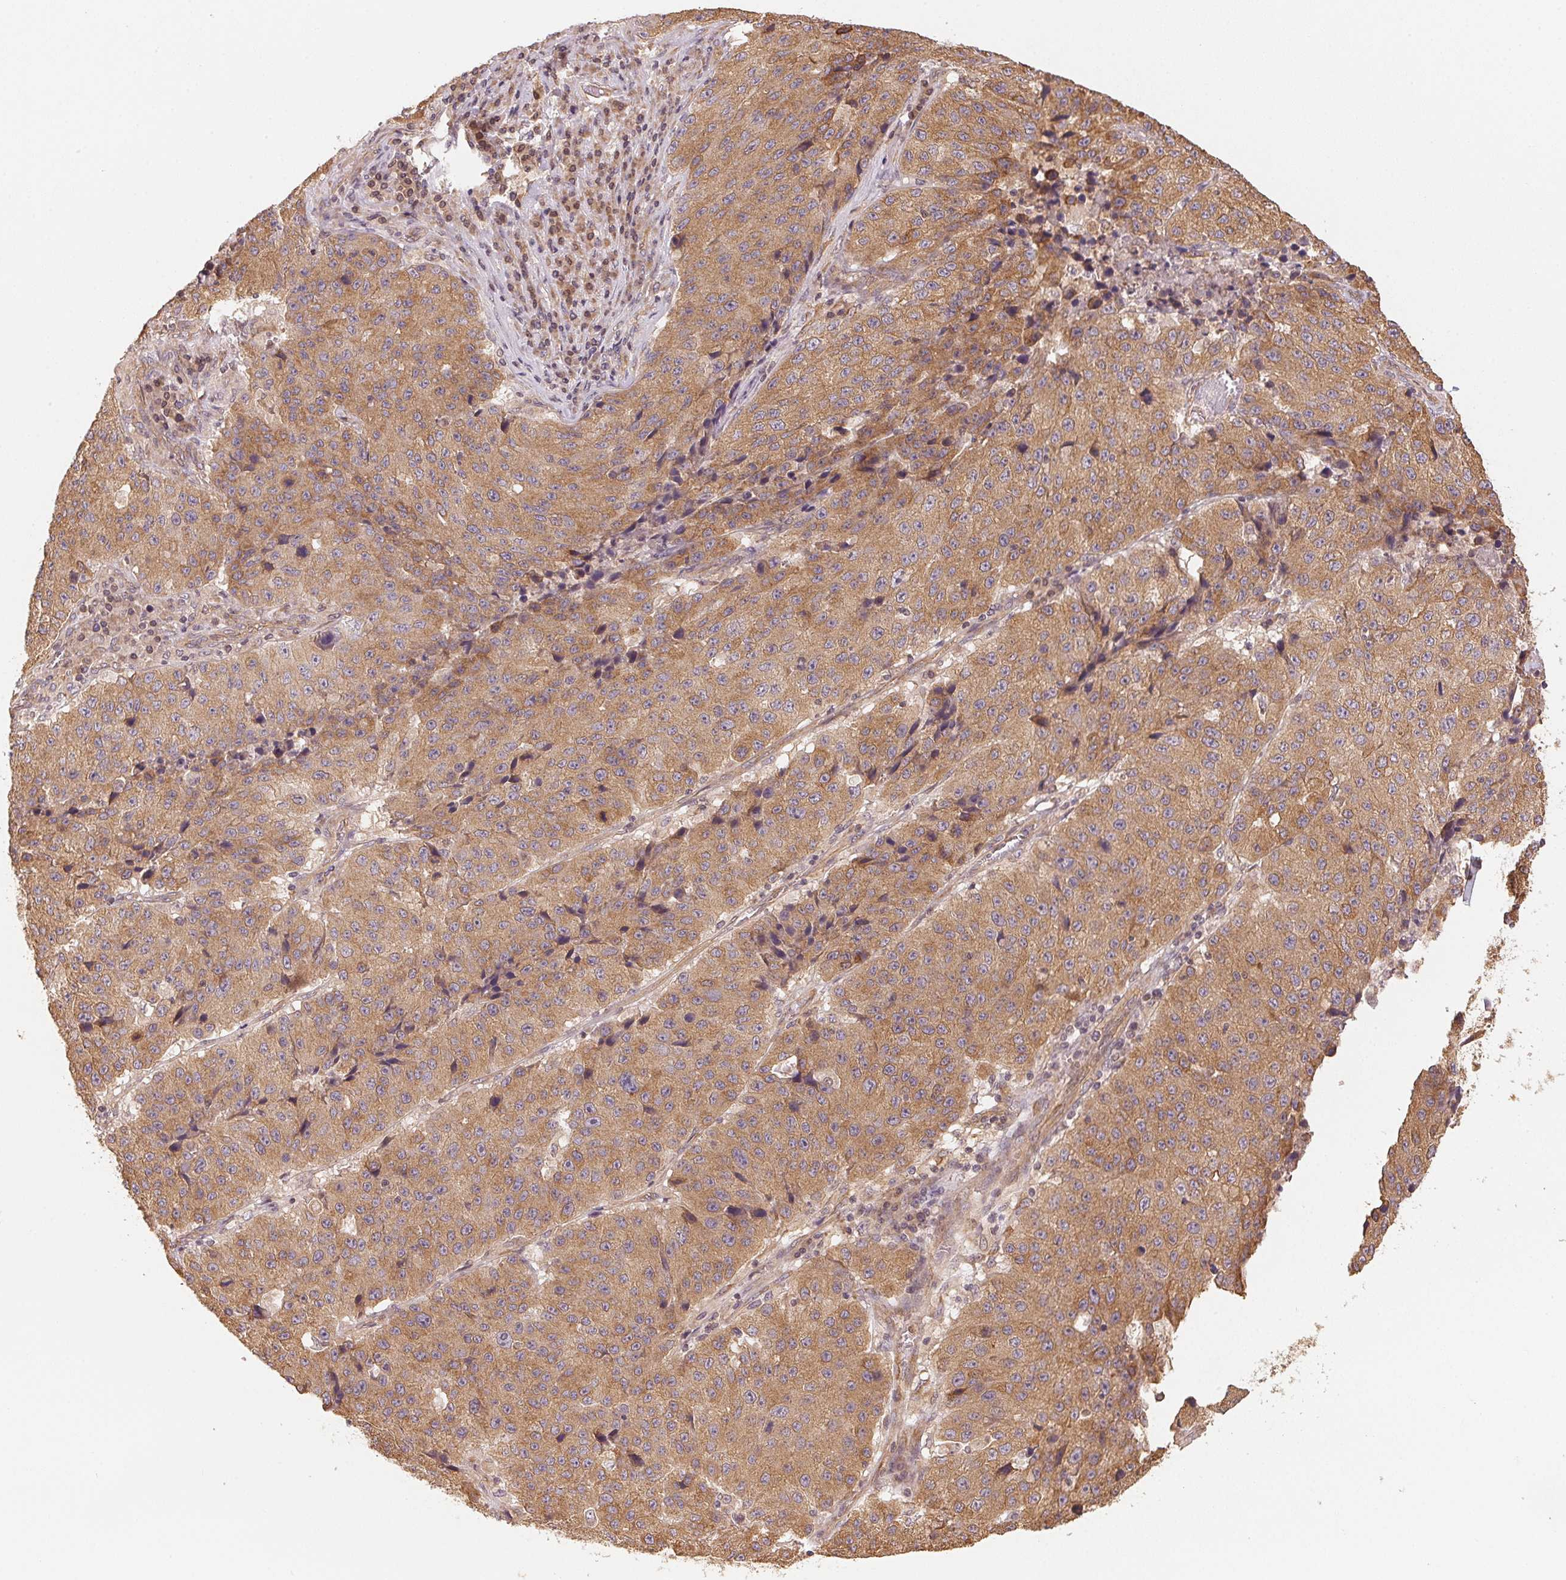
{"staining": {"intensity": "moderate", "quantity": ">75%", "location": "cytoplasmic/membranous"}, "tissue": "stomach cancer", "cell_type": "Tumor cells", "image_type": "cancer", "snomed": [{"axis": "morphology", "description": "Adenocarcinoma, NOS"}, {"axis": "topography", "description": "Stomach"}], "caption": "Immunohistochemical staining of human stomach cancer (adenocarcinoma) demonstrates medium levels of moderate cytoplasmic/membranous protein staining in about >75% of tumor cells.", "gene": "STRN4", "patient": {"sex": "male", "age": 71}}